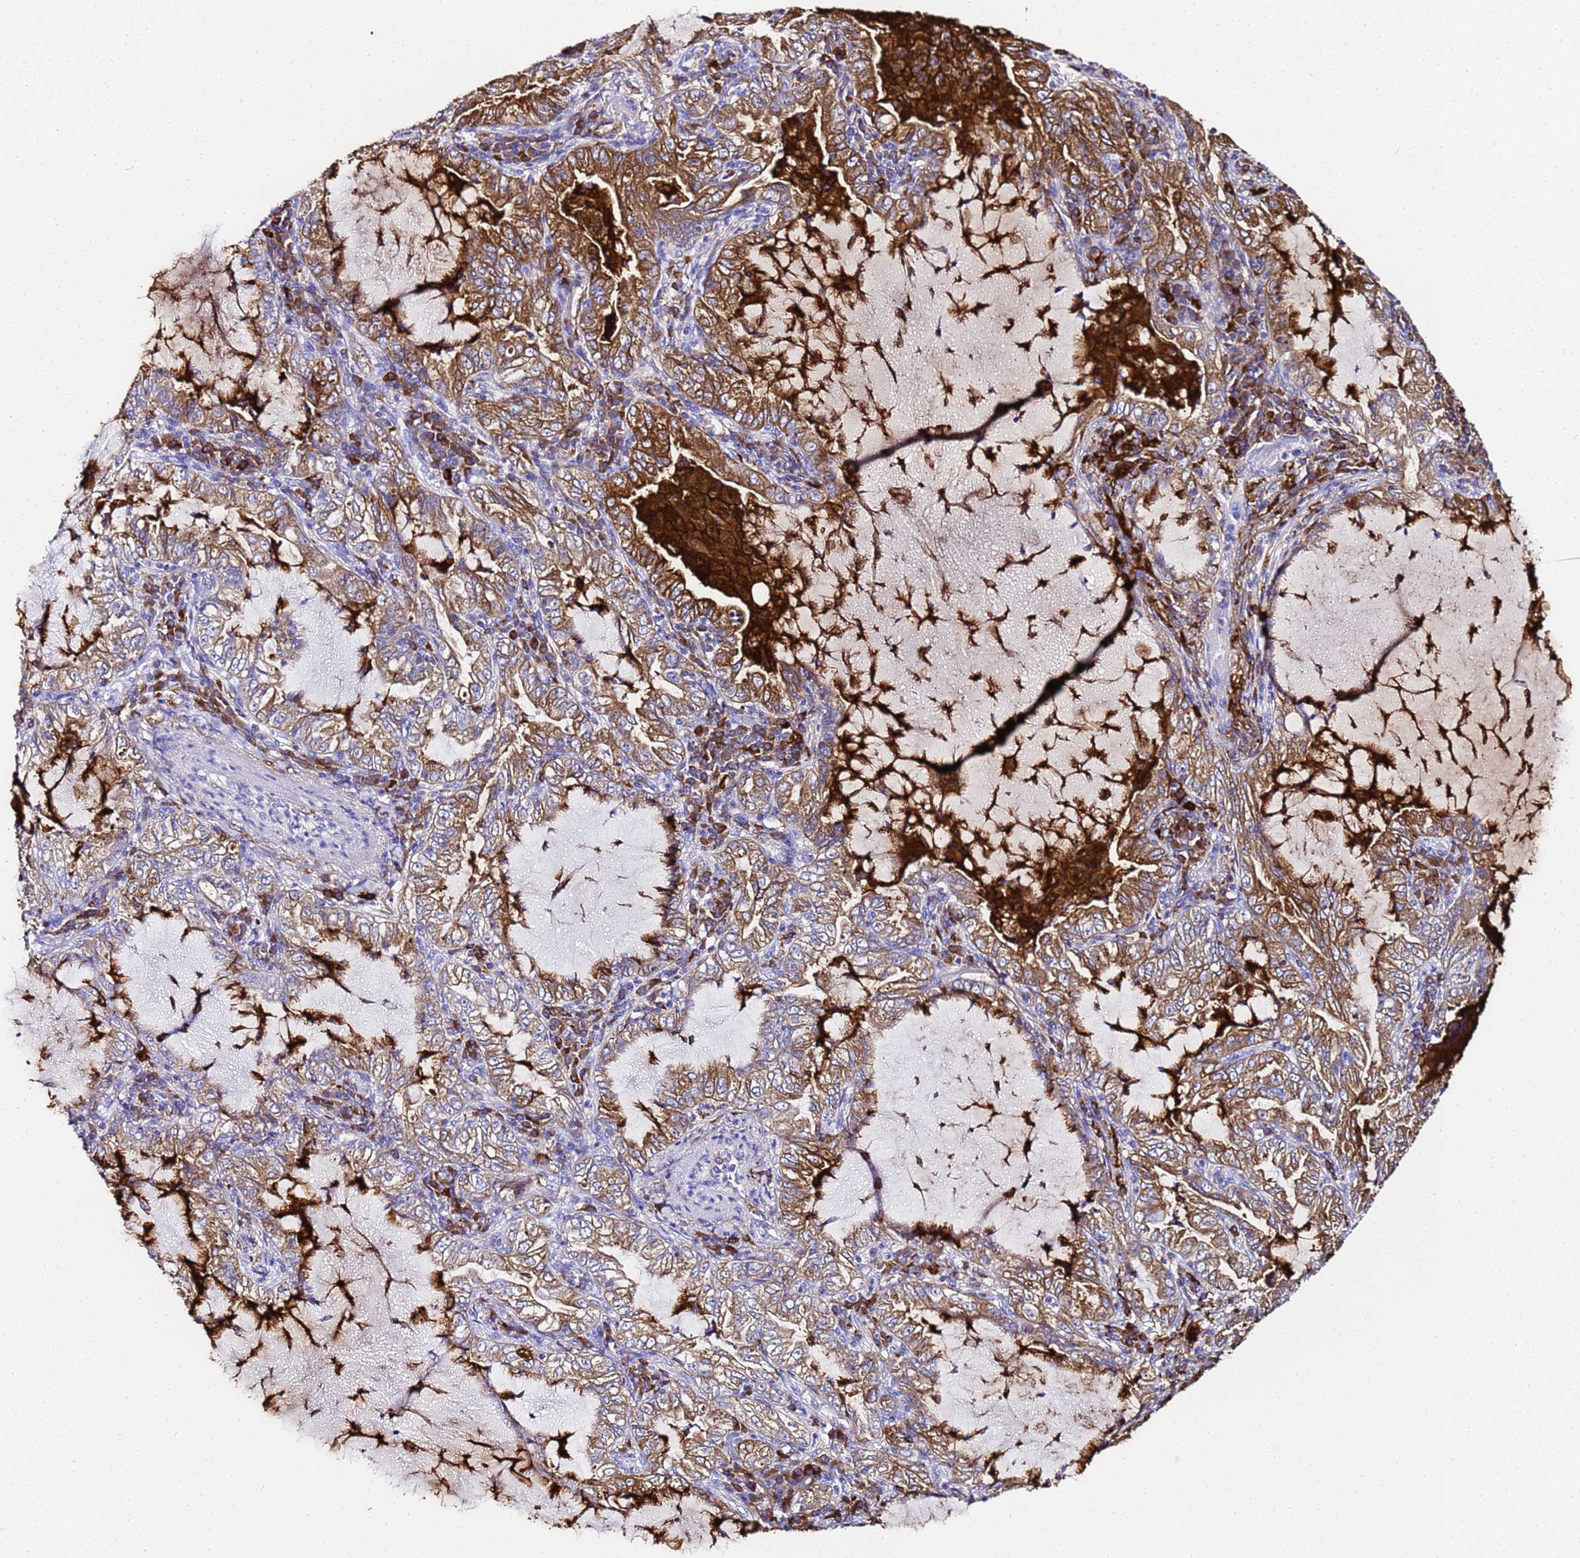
{"staining": {"intensity": "moderate", "quantity": ">75%", "location": "cytoplasmic/membranous"}, "tissue": "lung cancer", "cell_type": "Tumor cells", "image_type": "cancer", "snomed": [{"axis": "morphology", "description": "Adenocarcinoma, NOS"}, {"axis": "topography", "description": "Lung"}], "caption": "High-magnification brightfield microscopy of adenocarcinoma (lung) stained with DAB (3,3'-diaminobenzidine) (brown) and counterstained with hematoxylin (blue). tumor cells exhibit moderate cytoplasmic/membranous expression is present in approximately>75% of cells.", "gene": "FTL", "patient": {"sex": "female", "age": 73}}